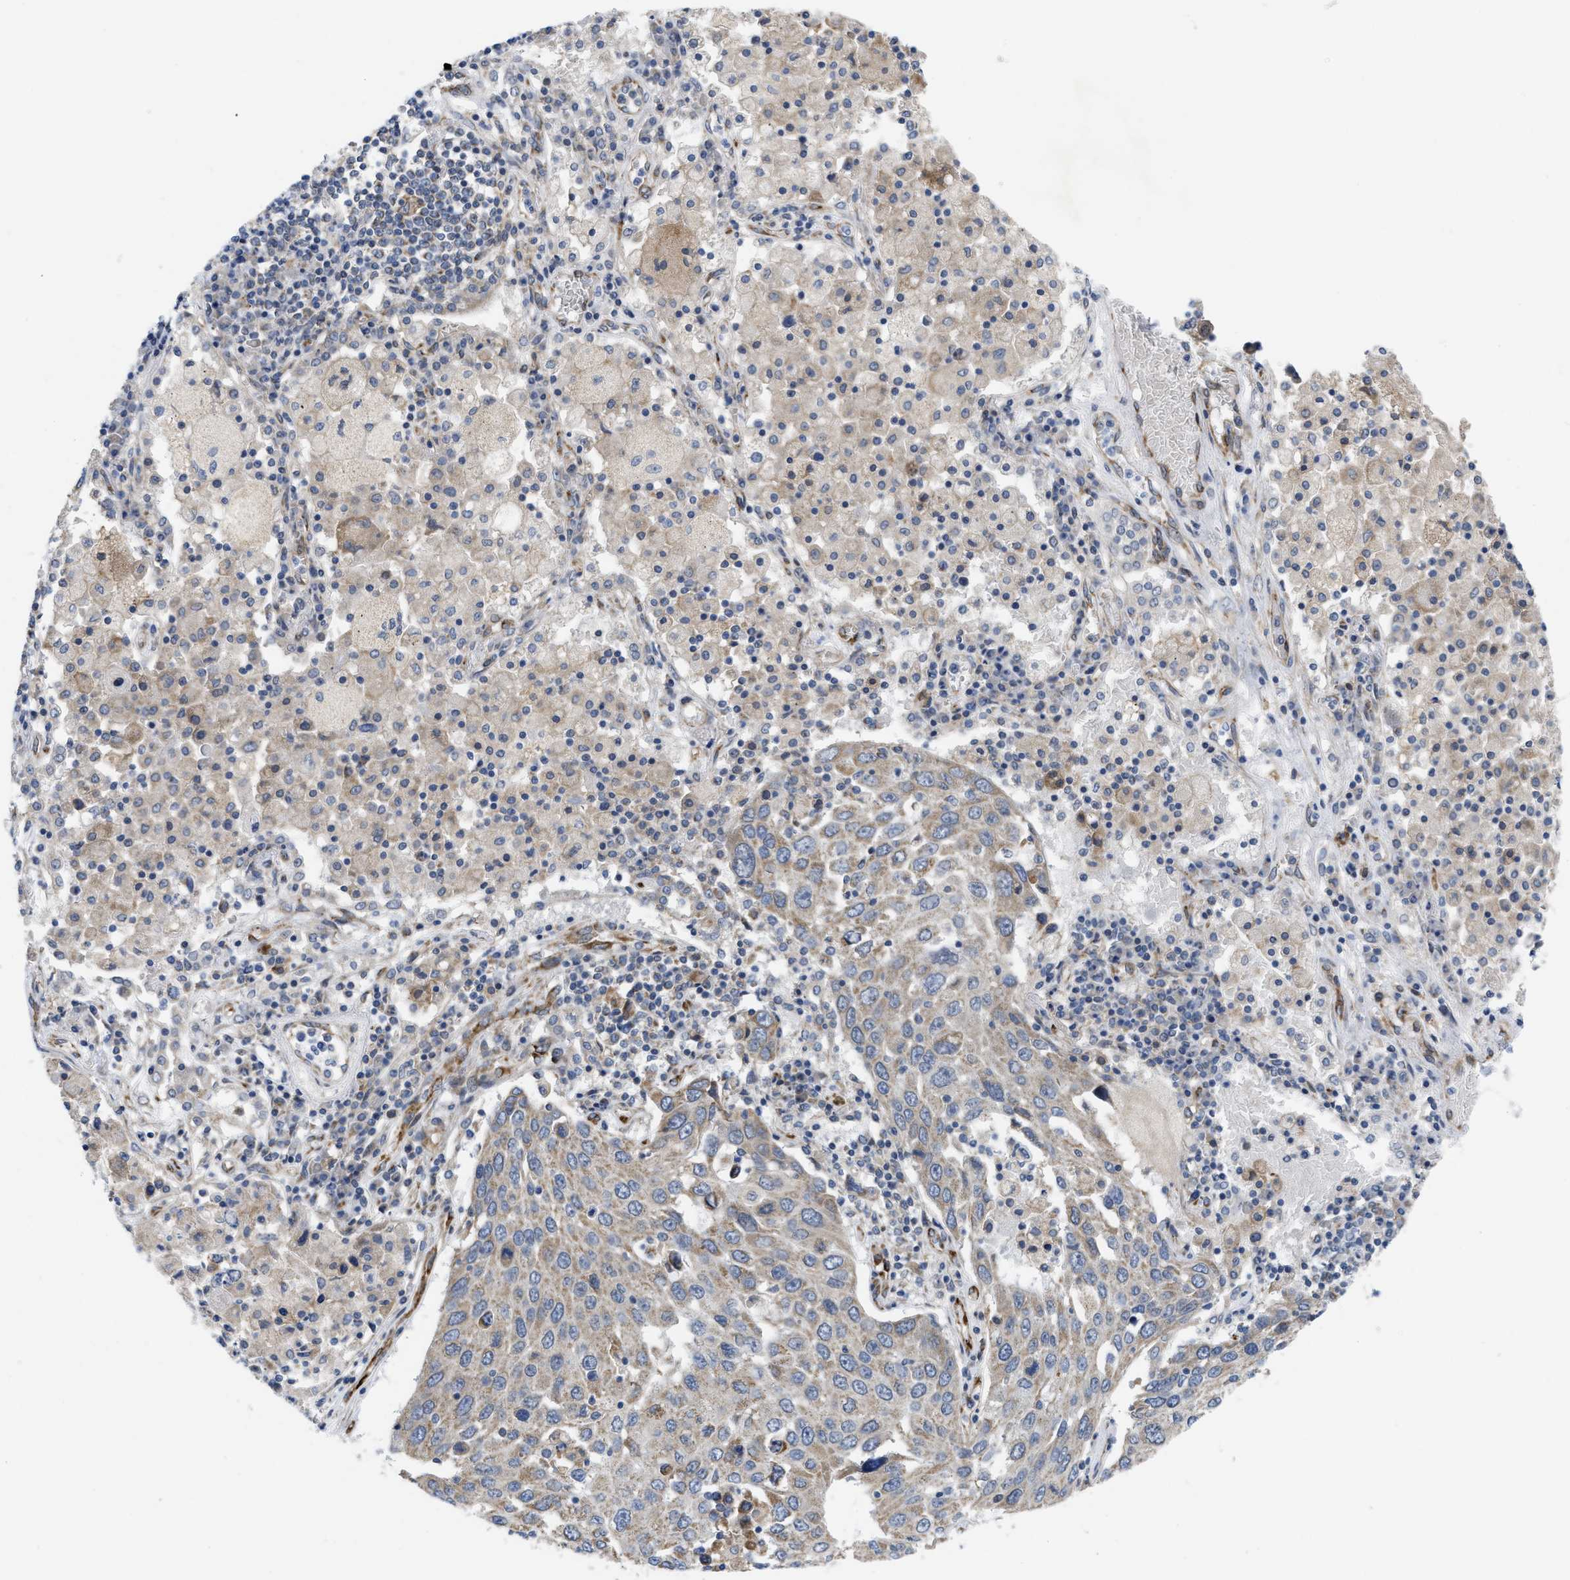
{"staining": {"intensity": "weak", "quantity": "<25%", "location": "cytoplasmic/membranous"}, "tissue": "lung cancer", "cell_type": "Tumor cells", "image_type": "cancer", "snomed": [{"axis": "morphology", "description": "Squamous cell carcinoma, NOS"}, {"axis": "topography", "description": "Lung"}], "caption": "An immunohistochemistry micrograph of lung squamous cell carcinoma is shown. There is no staining in tumor cells of lung squamous cell carcinoma.", "gene": "EOGT", "patient": {"sex": "male", "age": 65}}